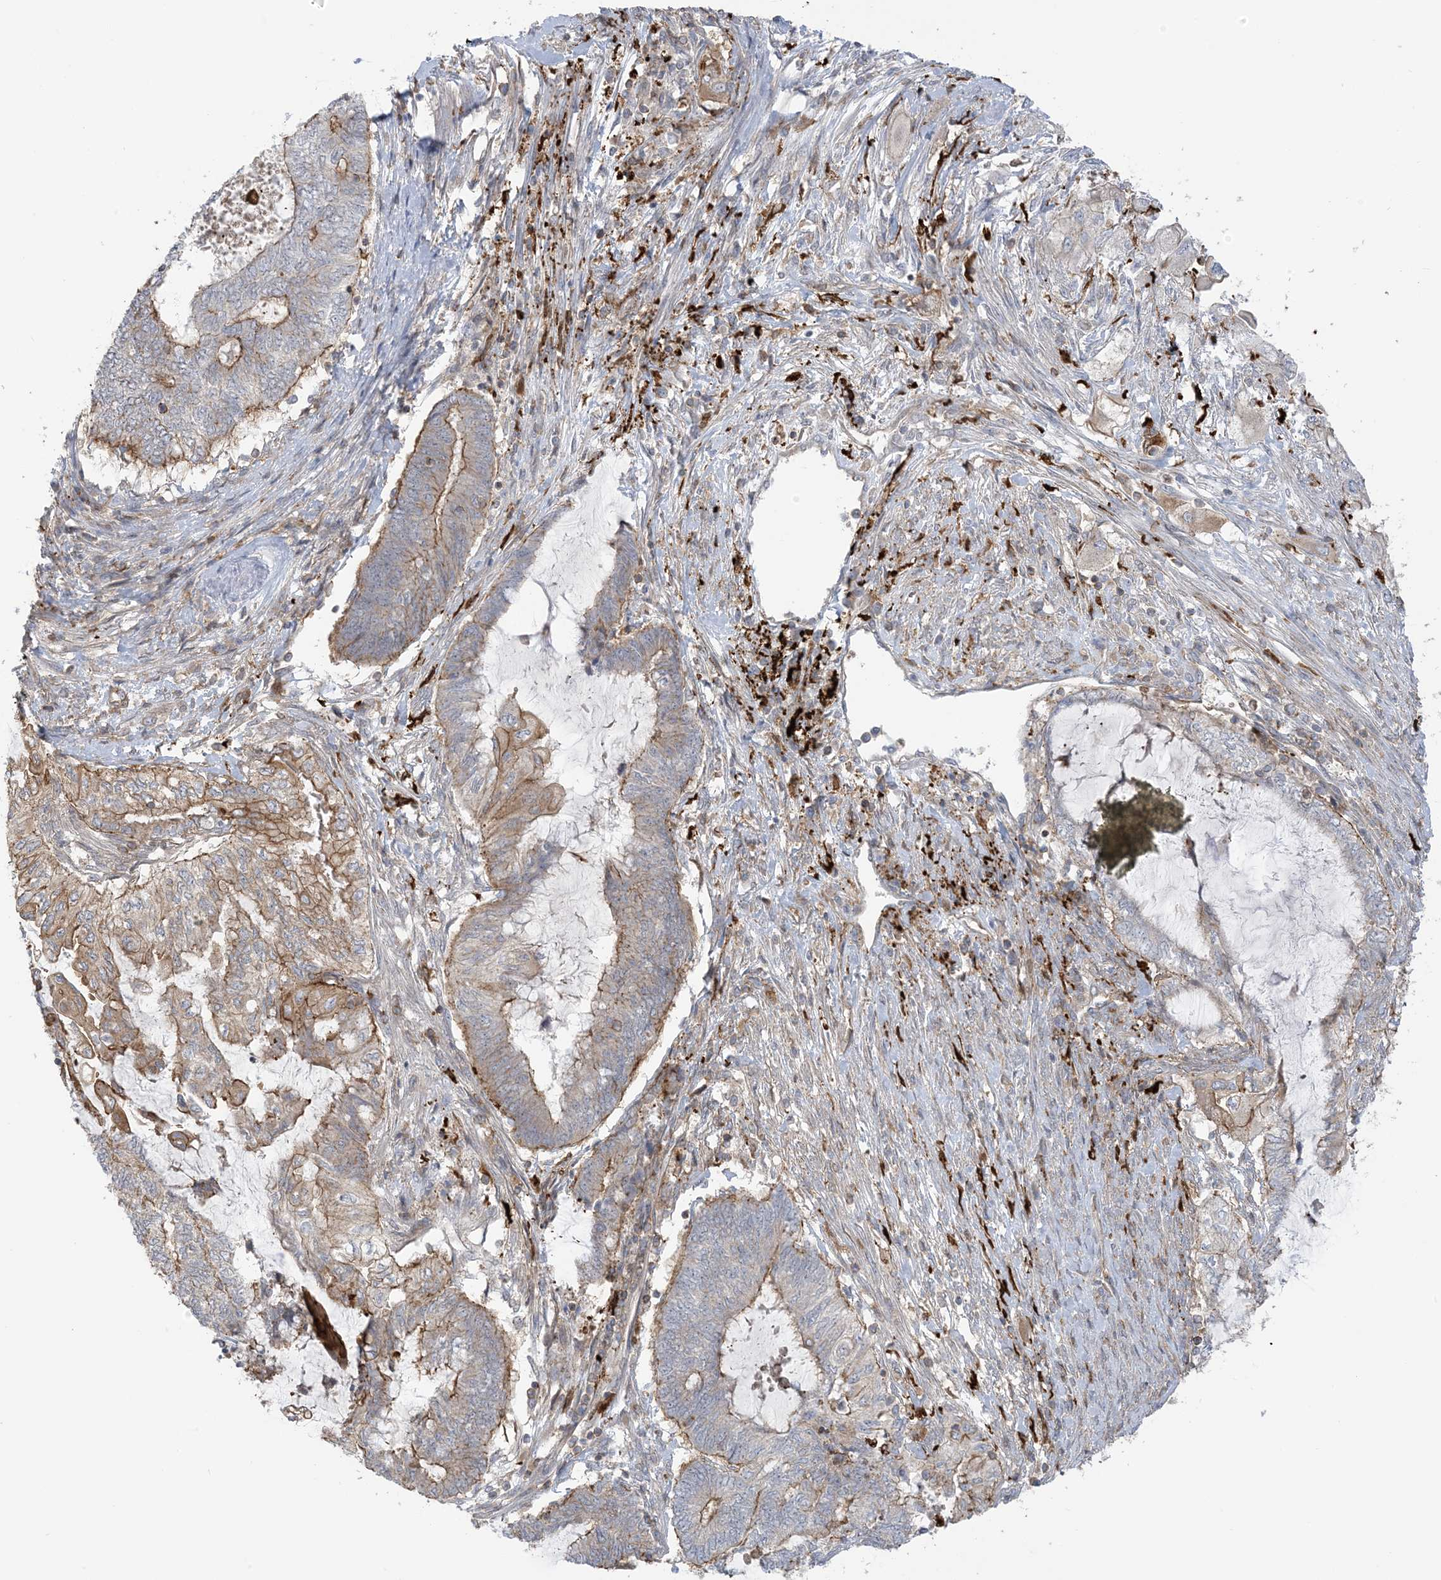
{"staining": {"intensity": "moderate", "quantity": "25%-75%", "location": "cytoplasmic/membranous"}, "tissue": "endometrial cancer", "cell_type": "Tumor cells", "image_type": "cancer", "snomed": [{"axis": "morphology", "description": "Adenocarcinoma, NOS"}, {"axis": "topography", "description": "Uterus"}, {"axis": "topography", "description": "Endometrium"}], "caption": "Adenocarcinoma (endometrial) tissue demonstrates moderate cytoplasmic/membranous staining in approximately 25%-75% of tumor cells Using DAB (brown) and hematoxylin (blue) stains, captured at high magnification using brightfield microscopy.", "gene": "ICMT", "patient": {"sex": "female", "age": 70}}